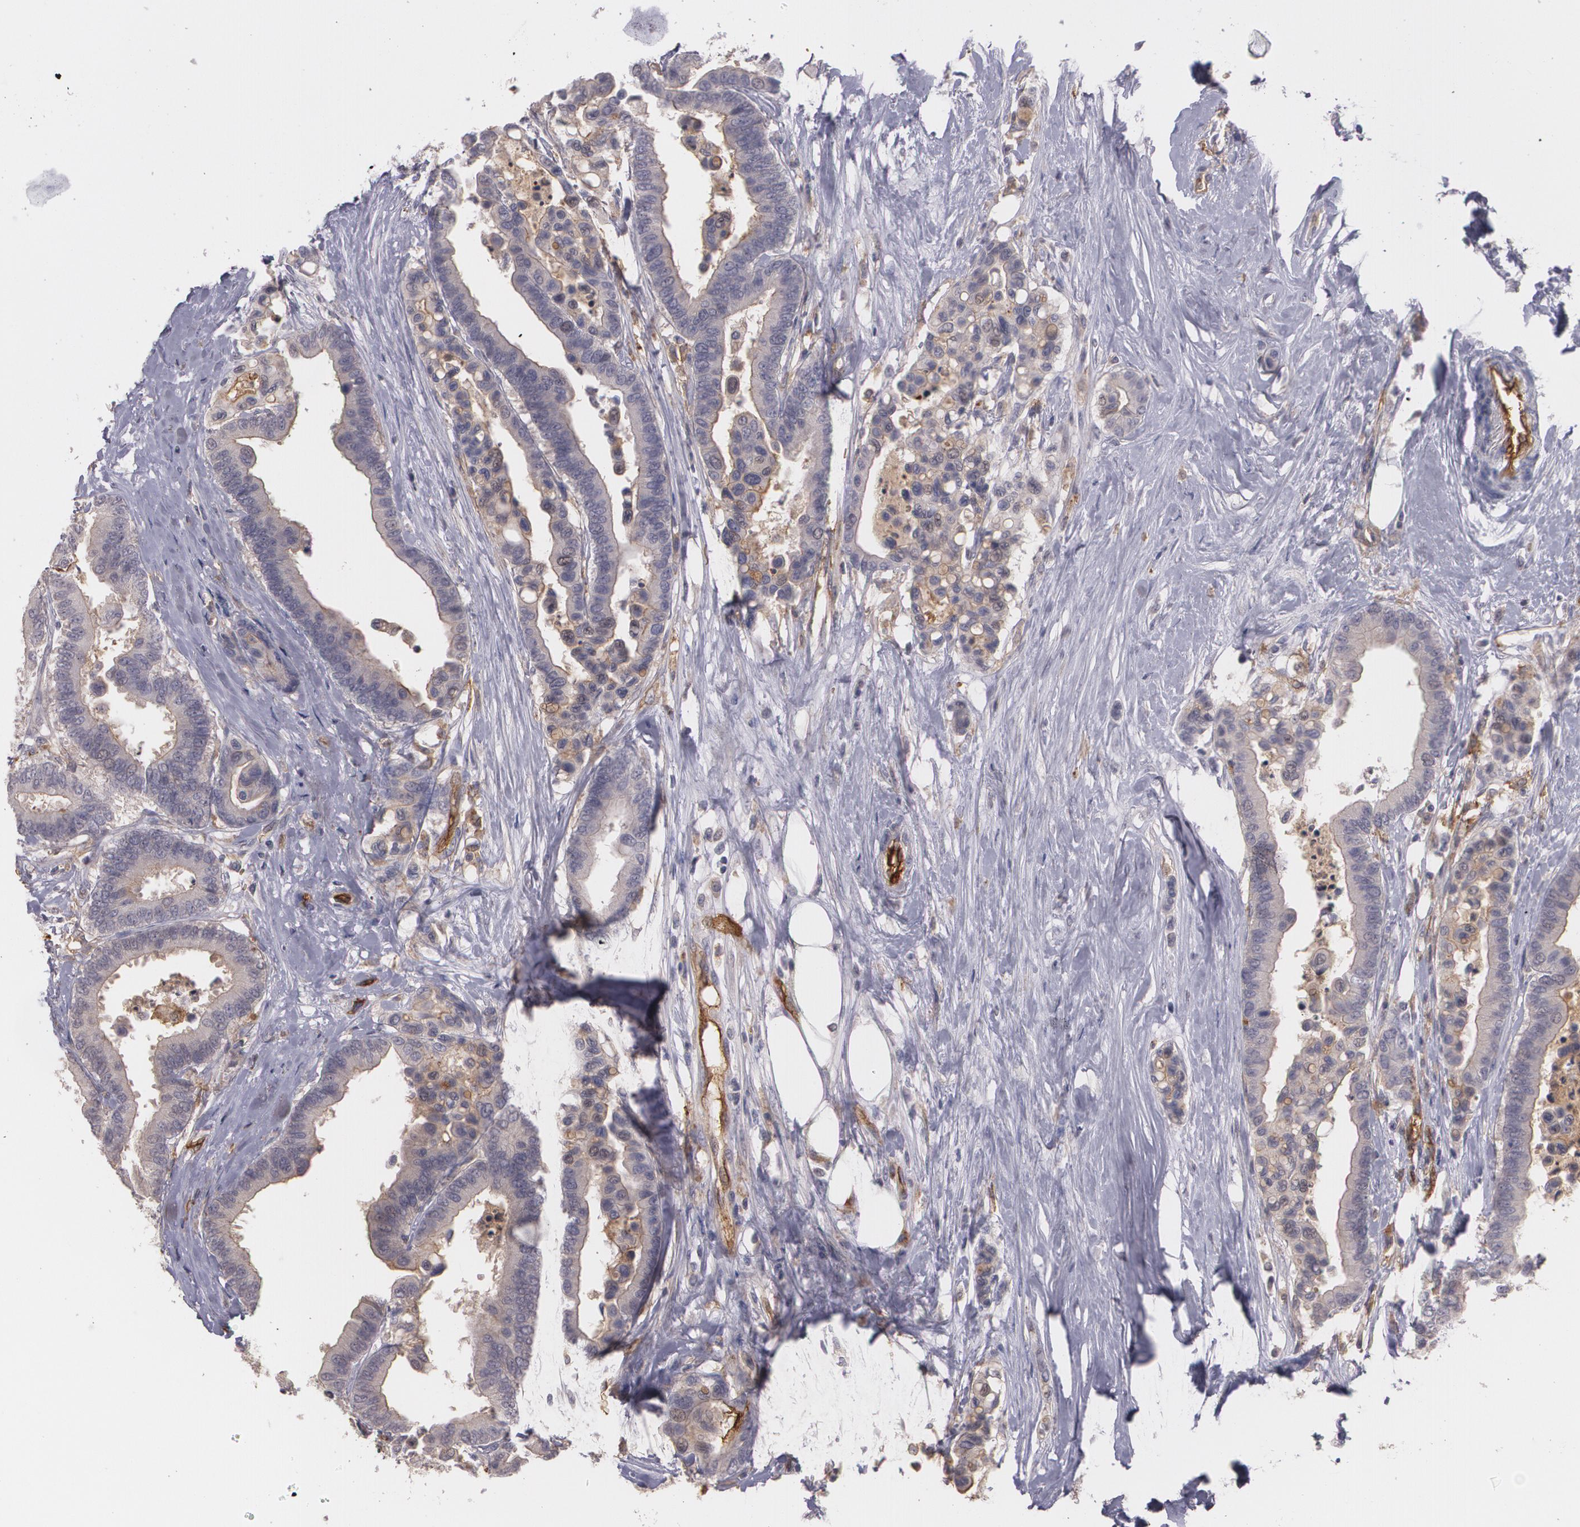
{"staining": {"intensity": "negative", "quantity": "none", "location": "none"}, "tissue": "colorectal cancer", "cell_type": "Tumor cells", "image_type": "cancer", "snomed": [{"axis": "morphology", "description": "Adenocarcinoma, NOS"}, {"axis": "topography", "description": "Colon"}], "caption": "Tumor cells are negative for brown protein staining in adenocarcinoma (colorectal). Nuclei are stained in blue.", "gene": "ACE", "patient": {"sex": "male", "age": 82}}